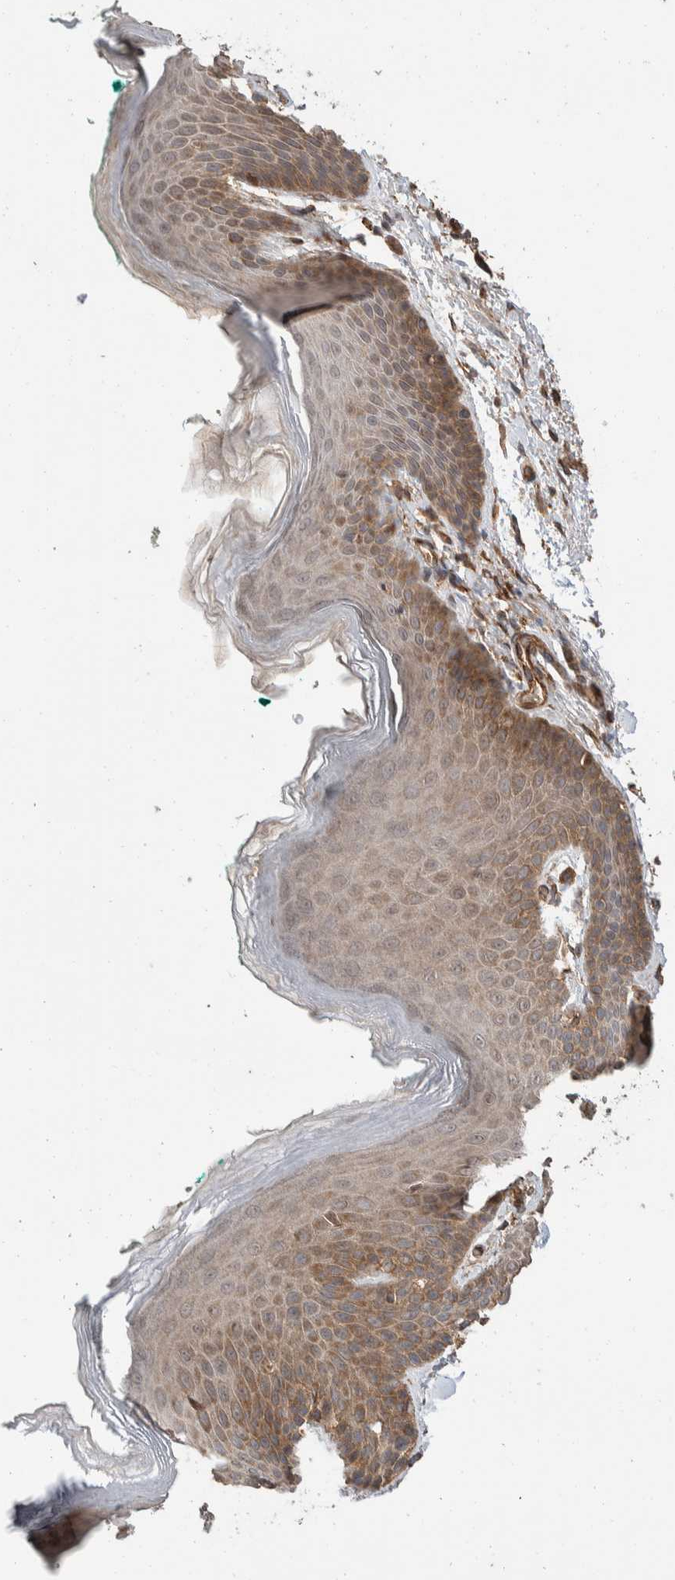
{"staining": {"intensity": "moderate", "quantity": ">75%", "location": "cytoplasmic/membranous"}, "tissue": "skin", "cell_type": "Epidermal cells", "image_type": "normal", "snomed": [{"axis": "morphology", "description": "Normal tissue, NOS"}, {"axis": "topography", "description": "Anal"}], "caption": "An image showing moderate cytoplasmic/membranous positivity in about >75% of epidermal cells in benign skin, as visualized by brown immunohistochemical staining.", "gene": "ERC1", "patient": {"sex": "male", "age": 74}}